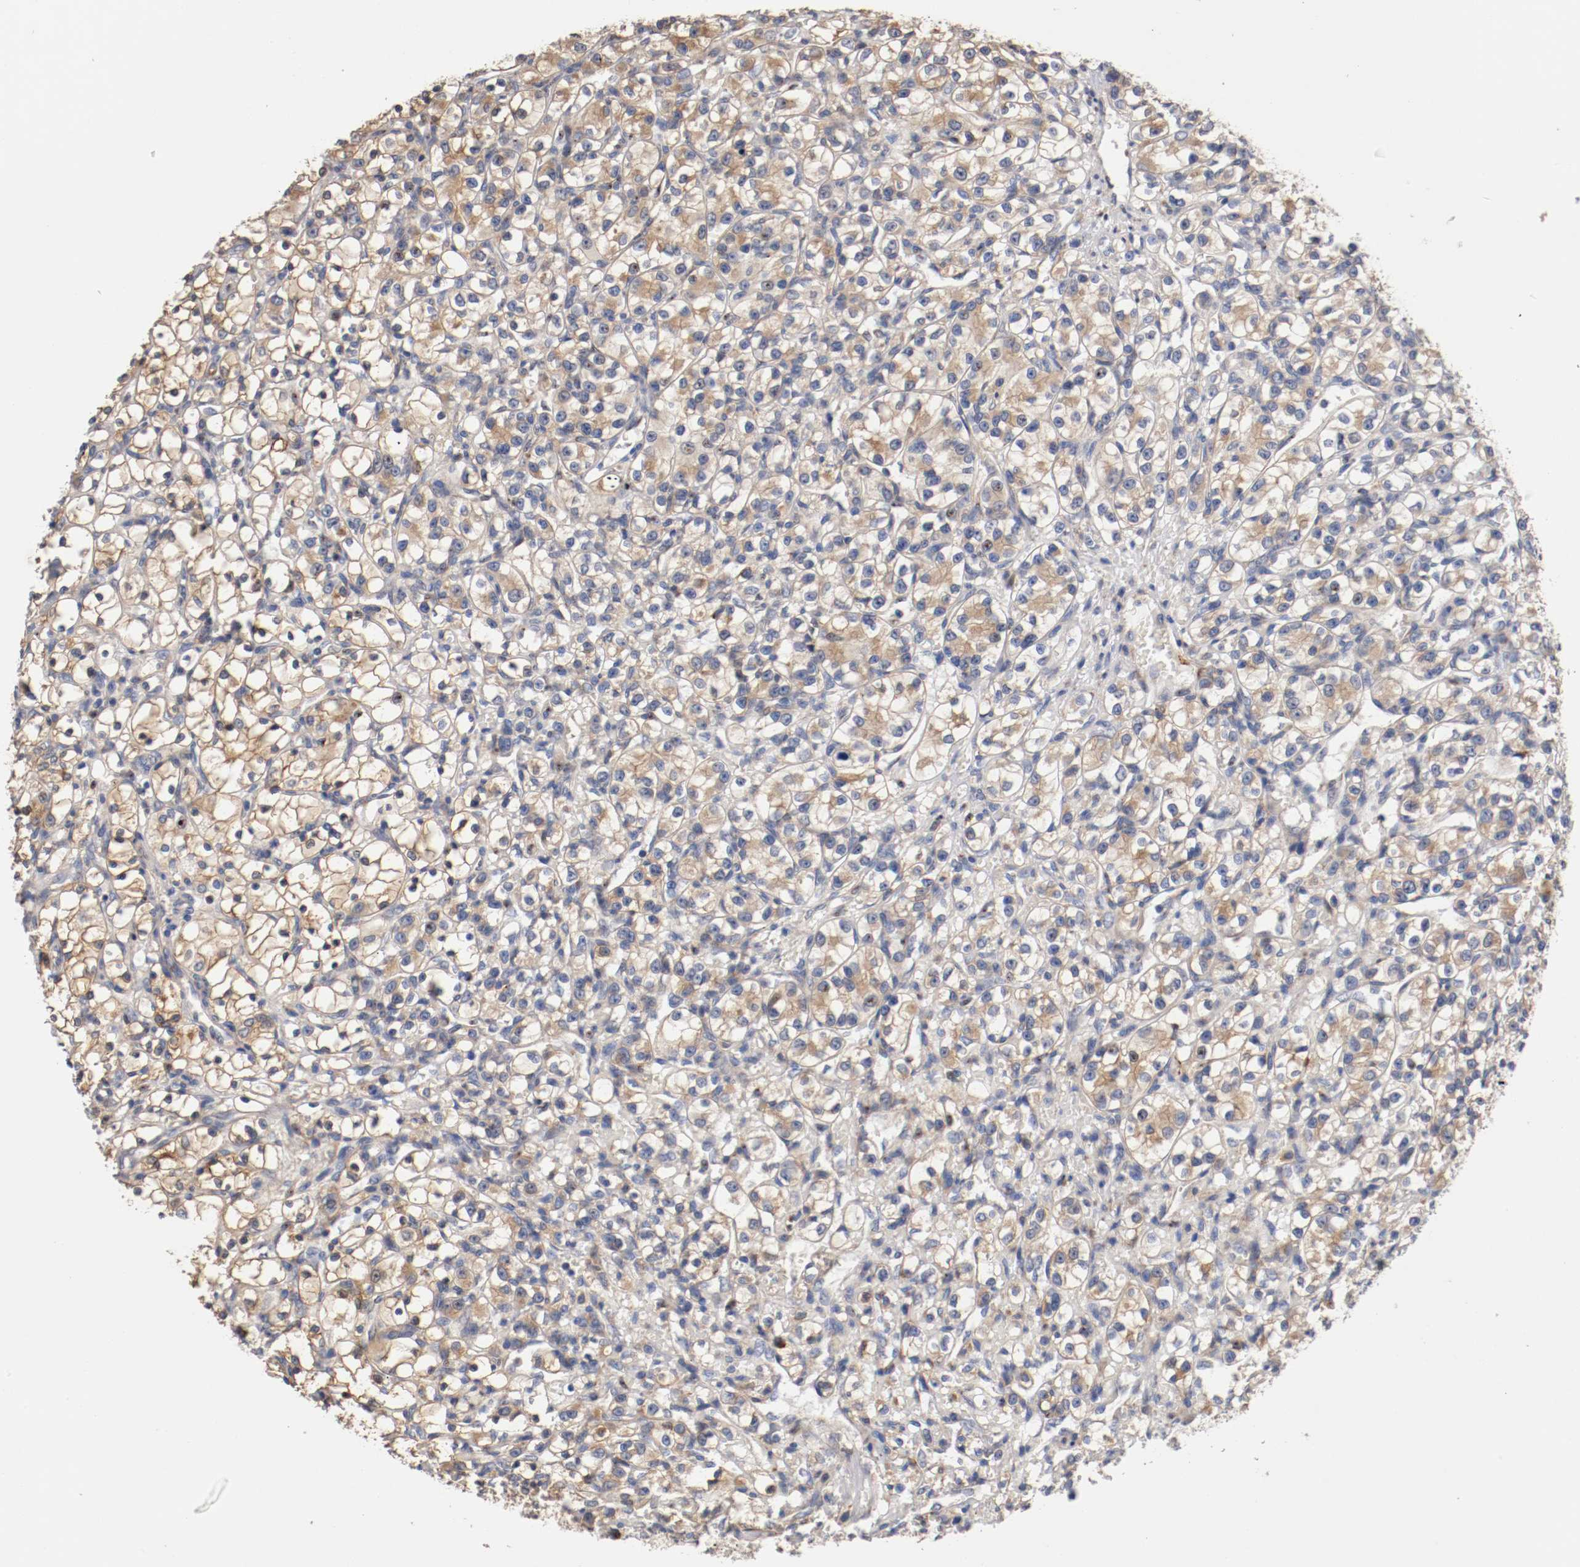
{"staining": {"intensity": "weak", "quantity": ">75%", "location": "cytoplasmic/membranous"}, "tissue": "renal cancer", "cell_type": "Tumor cells", "image_type": "cancer", "snomed": [{"axis": "morphology", "description": "Adenocarcinoma, NOS"}, {"axis": "topography", "description": "Kidney"}], "caption": "A high-resolution image shows IHC staining of renal adenocarcinoma, which shows weak cytoplasmic/membranous positivity in about >75% of tumor cells. The protein is stained brown, and the nuclei are stained in blue (DAB IHC with brightfield microscopy, high magnification).", "gene": "TNFSF13", "patient": {"sex": "female", "age": 69}}